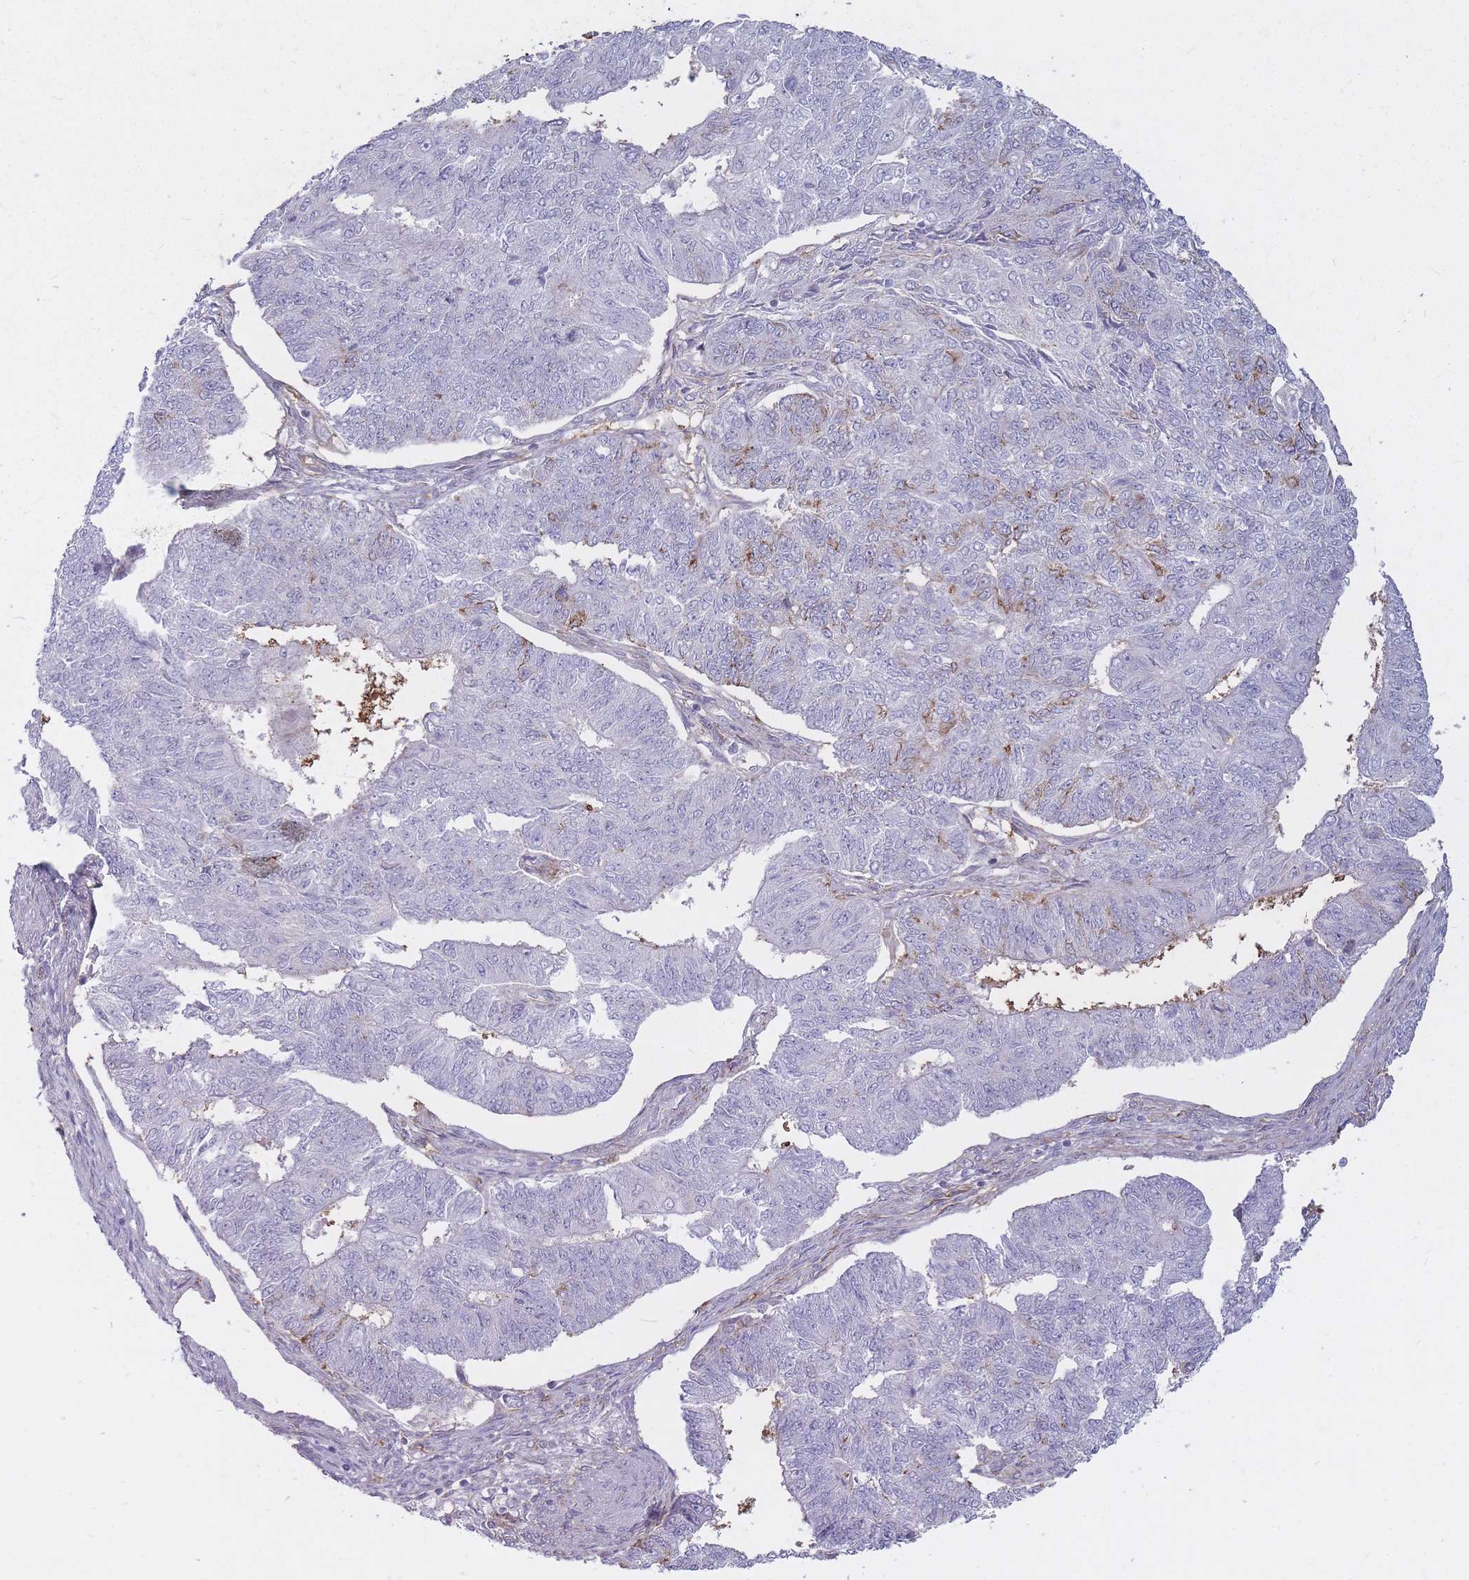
{"staining": {"intensity": "negative", "quantity": "none", "location": "none"}, "tissue": "endometrial cancer", "cell_type": "Tumor cells", "image_type": "cancer", "snomed": [{"axis": "morphology", "description": "Adenocarcinoma, NOS"}, {"axis": "topography", "description": "Endometrium"}], "caption": "There is no significant expression in tumor cells of endometrial cancer.", "gene": "GNA11", "patient": {"sex": "female", "age": 32}}